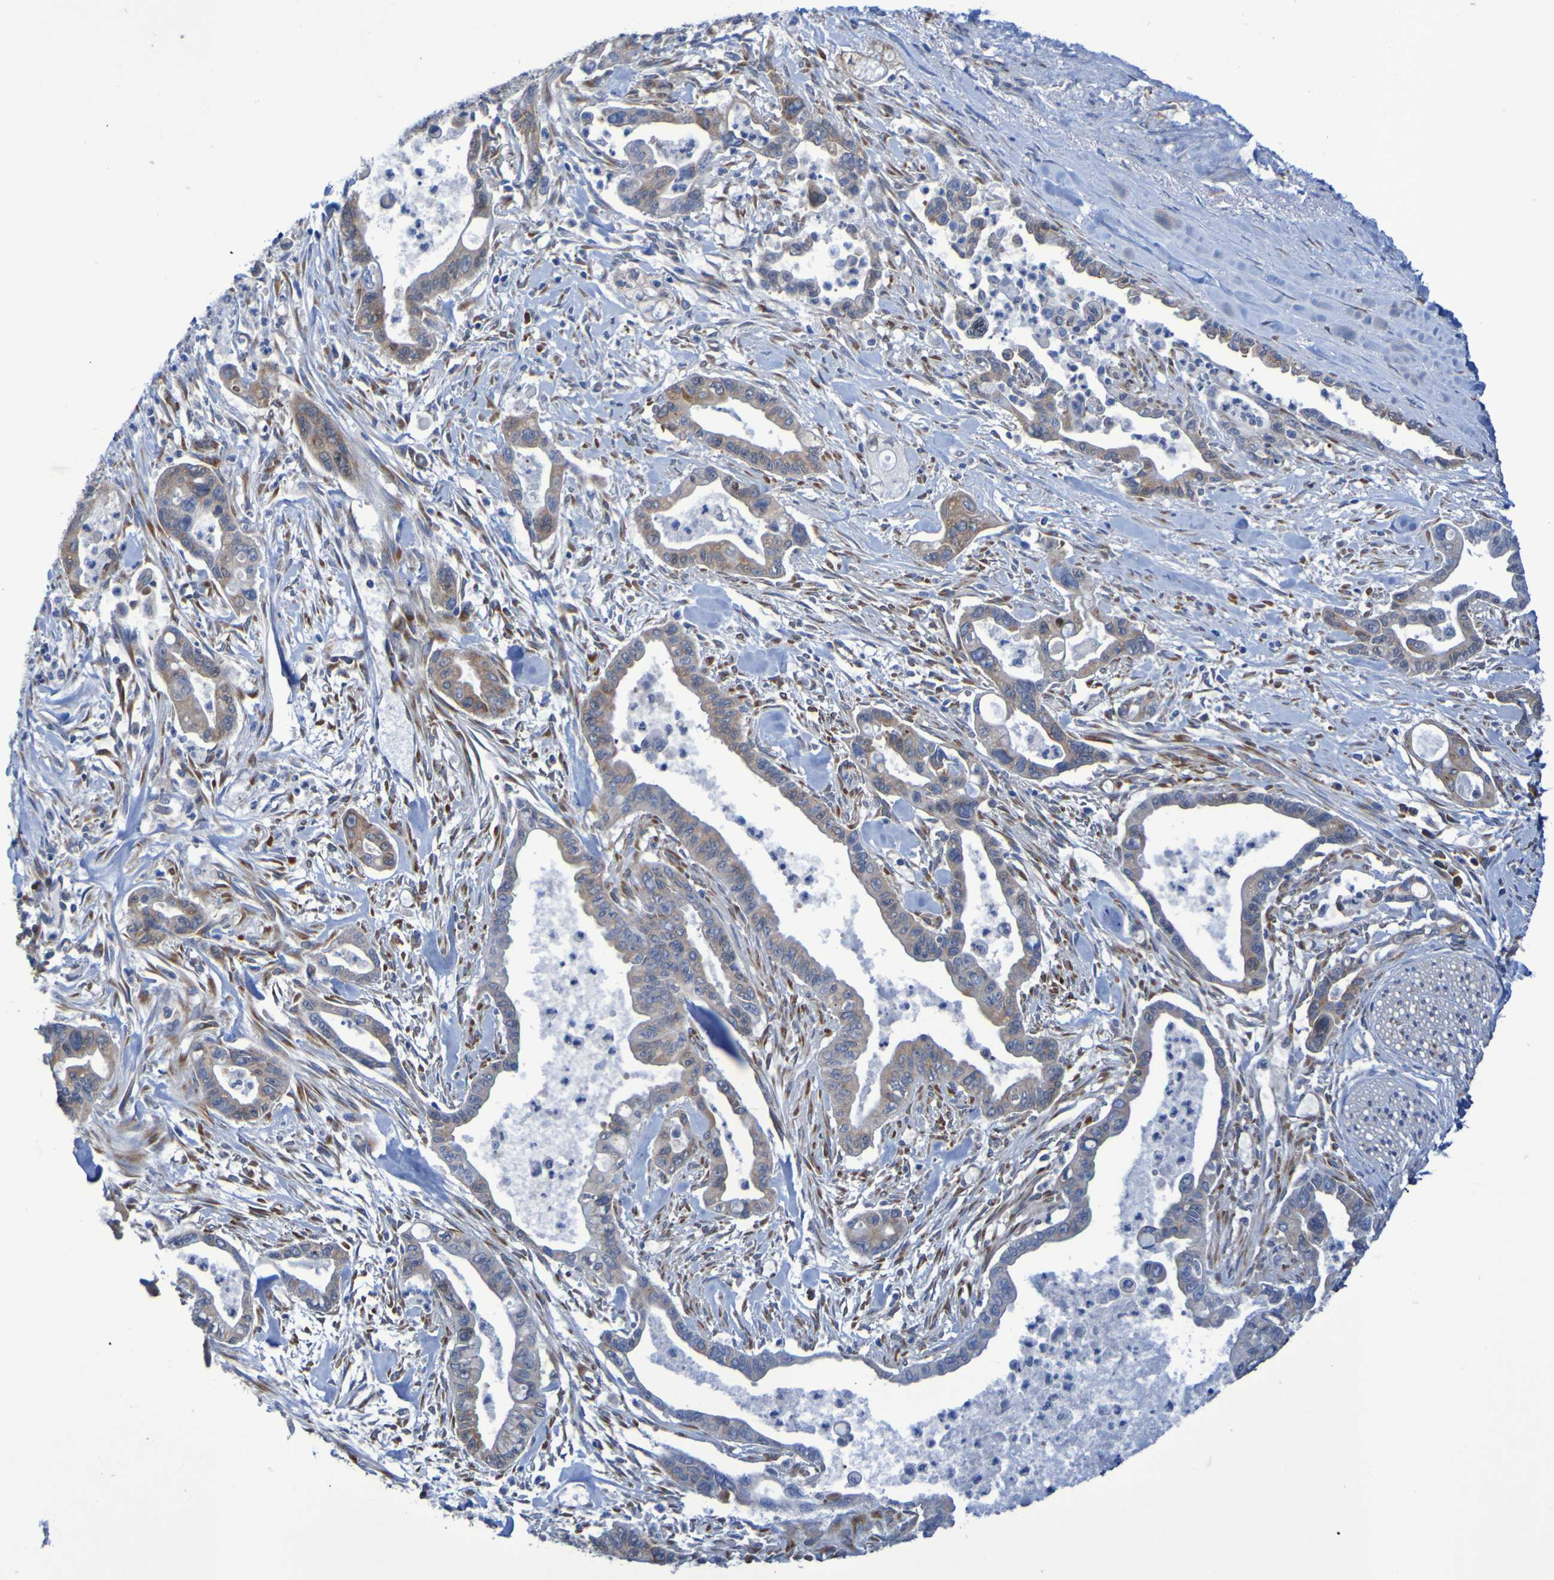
{"staining": {"intensity": "weak", "quantity": ">75%", "location": "cytoplasmic/membranous"}, "tissue": "pancreatic cancer", "cell_type": "Tumor cells", "image_type": "cancer", "snomed": [{"axis": "morphology", "description": "Adenocarcinoma, NOS"}, {"axis": "topography", "description": "Pancreas"}], "caption": "Tumor cells show low levels of weak cytoplasmic/membranous expression in about >75% of cells in human pancreatic adenocarcinoma.", "gene": "FKBP3", "patient": {"sex": "male", "age": 70}}